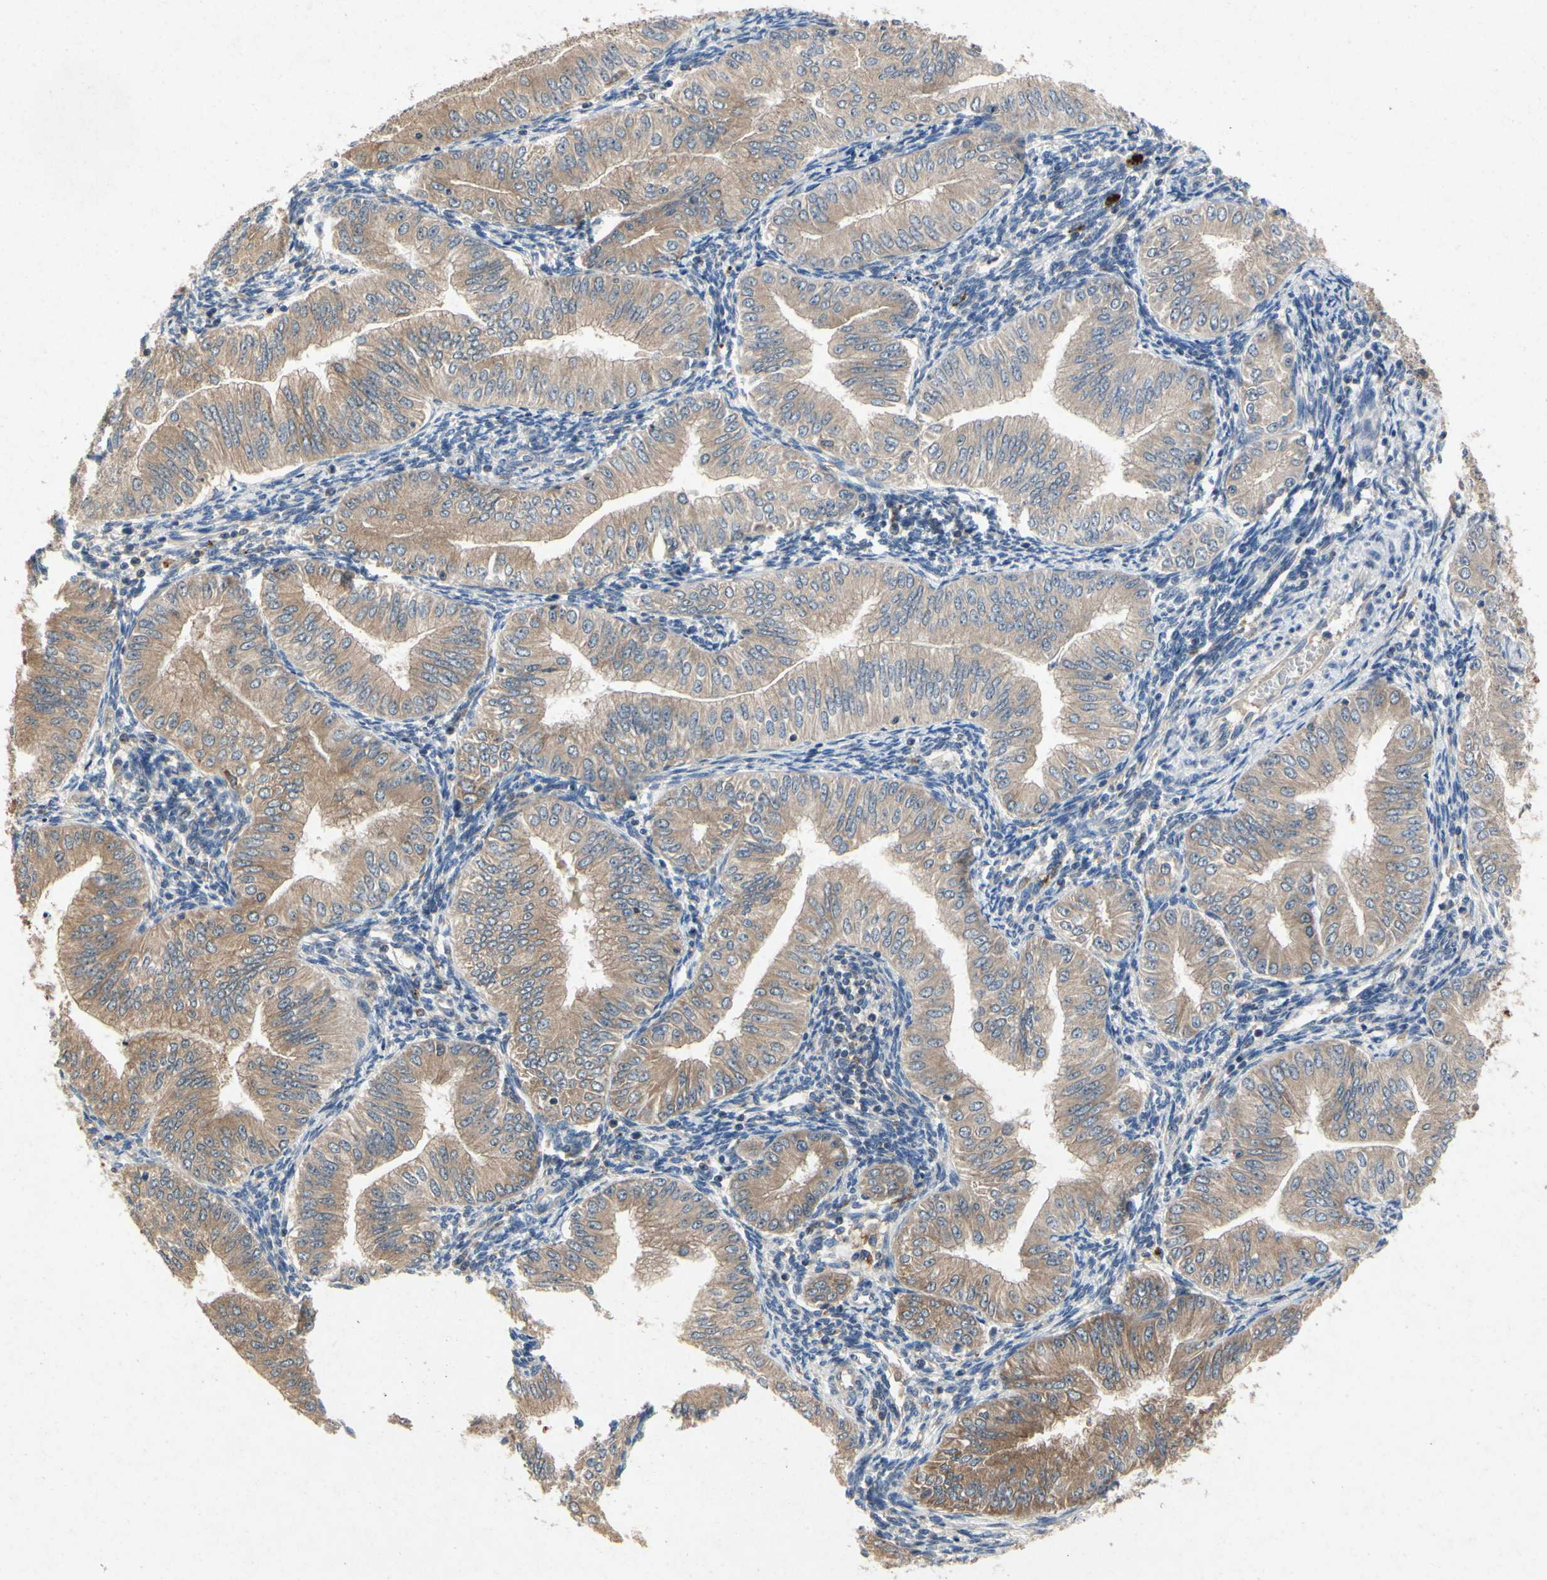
{"staining": {"intensity": "moderate", "quantity": ">75%", "location": "cytoplasmic/membranous"}, "tissue": "endometrial cancer", "cell_type": "Tumor cells", "image_type": "cancer", "snomed": [{"axis": "morphology", "description": "Normal tissue, NOS"}, {"axis": "morphology", "description": "Adenocarcinoma, NOS"}, {"axis": "topography", "description": "Endometrium"}], "caption": "Human endometrial adenocarcinoma stained with a brown dye displays moderate cytoplasmic/membranous positive positivity in approximately >75% of tumor cells.", "gene": "RPS6KA1", "patient": {"sex": "female", "age": 53}}